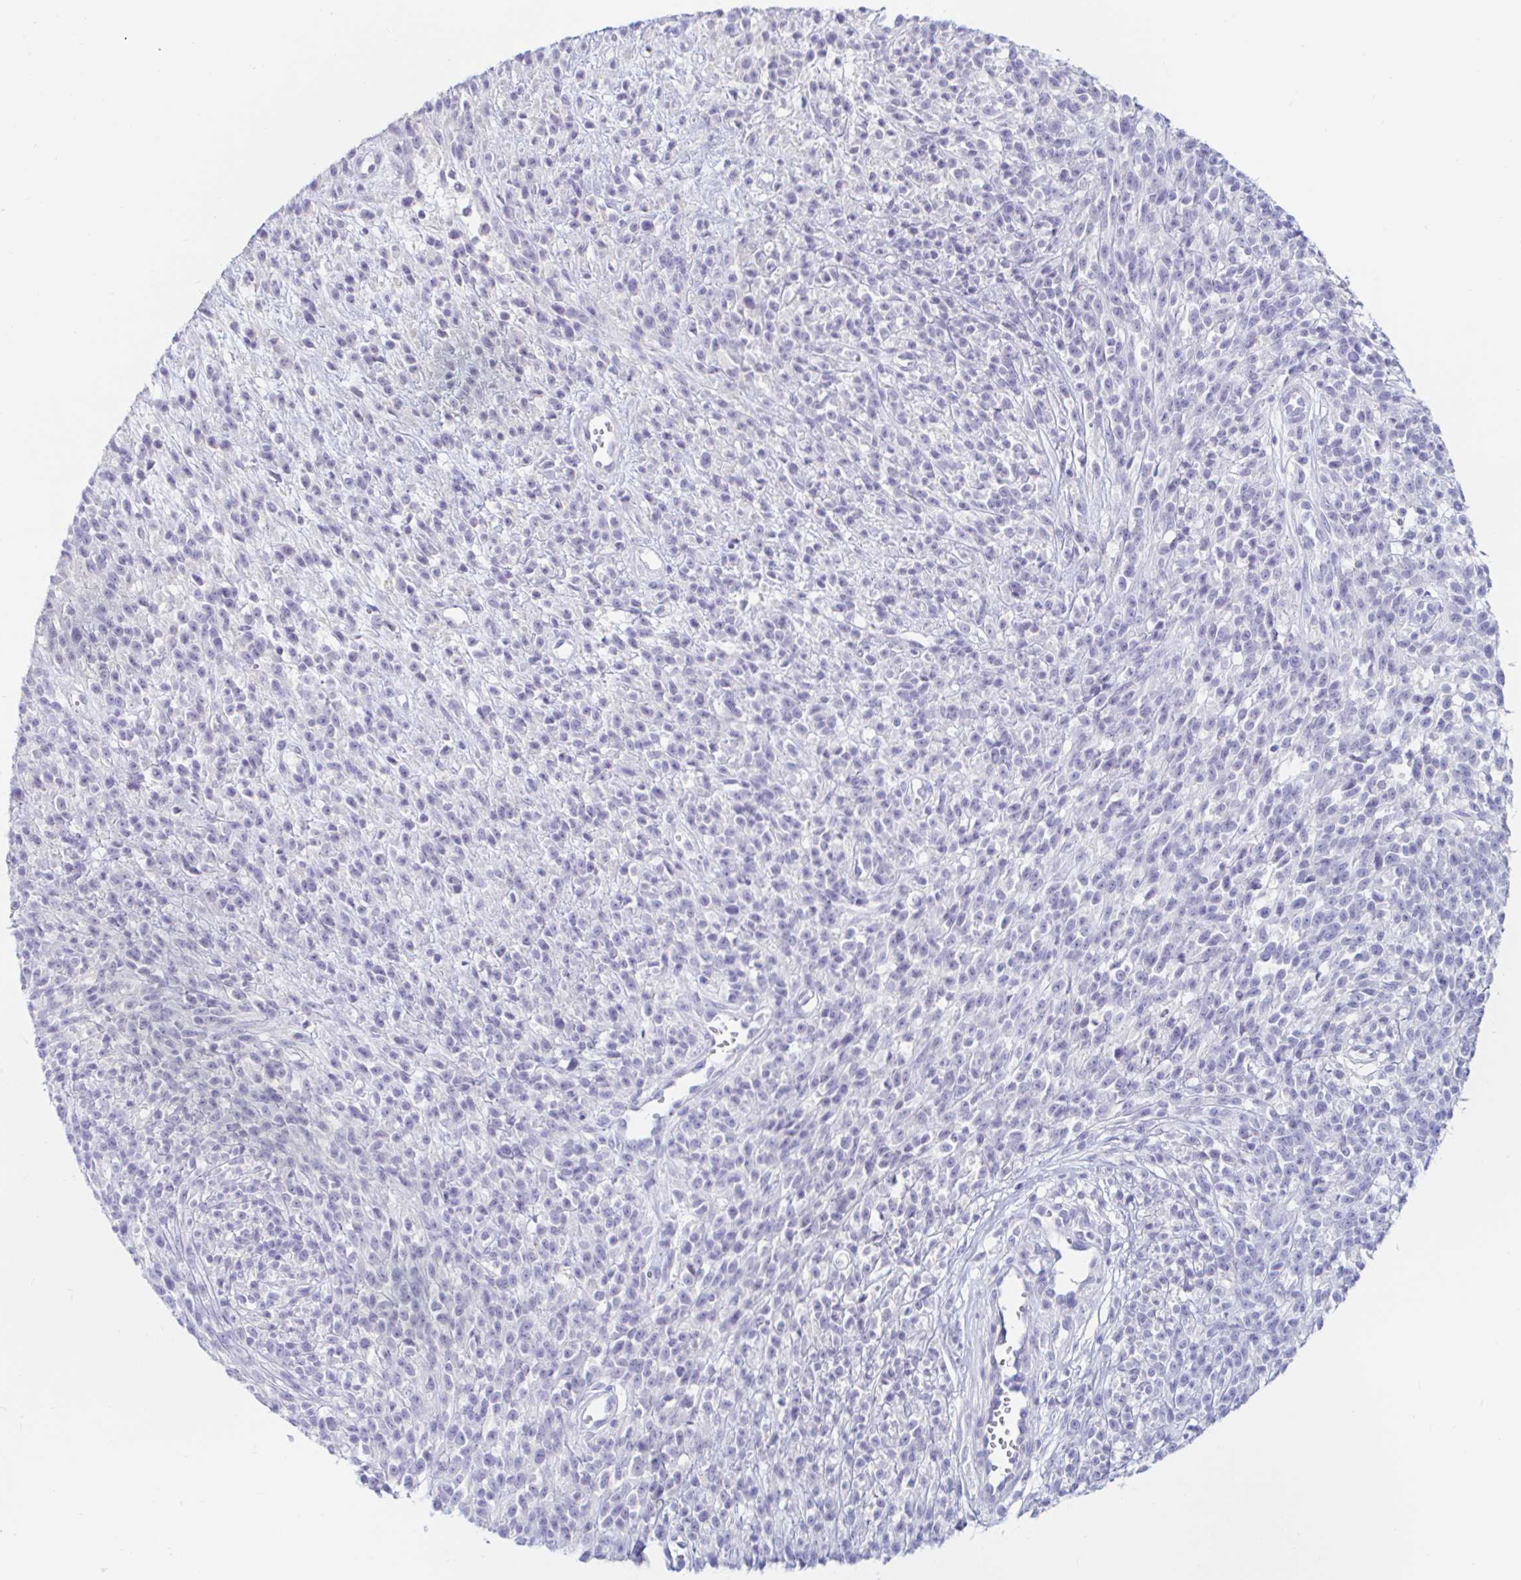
{"staining": {"intensity": "negative", "quantity": "none", "location": "none"}, "tissue": "melanoma", "cell_type": "Tumor cells", "image_type": "cancer", "snomed": [{"axis": "morphology", "description": "Malignant melanoma, NOS"}, {"axis": "topography", "description": "Skin"}, {"axis": "topography", "description": "Skin of trunk"}], "caption": "High magnification brightfield microscopy of melanoma stained with DAB (3,3'-diaminobenzidine) (brown) and counterstained with hematoxylin (blue): tumor cells show no significant positivity.", "gene": "TEX44", "patient": {"sex": "male", "age": 74}}